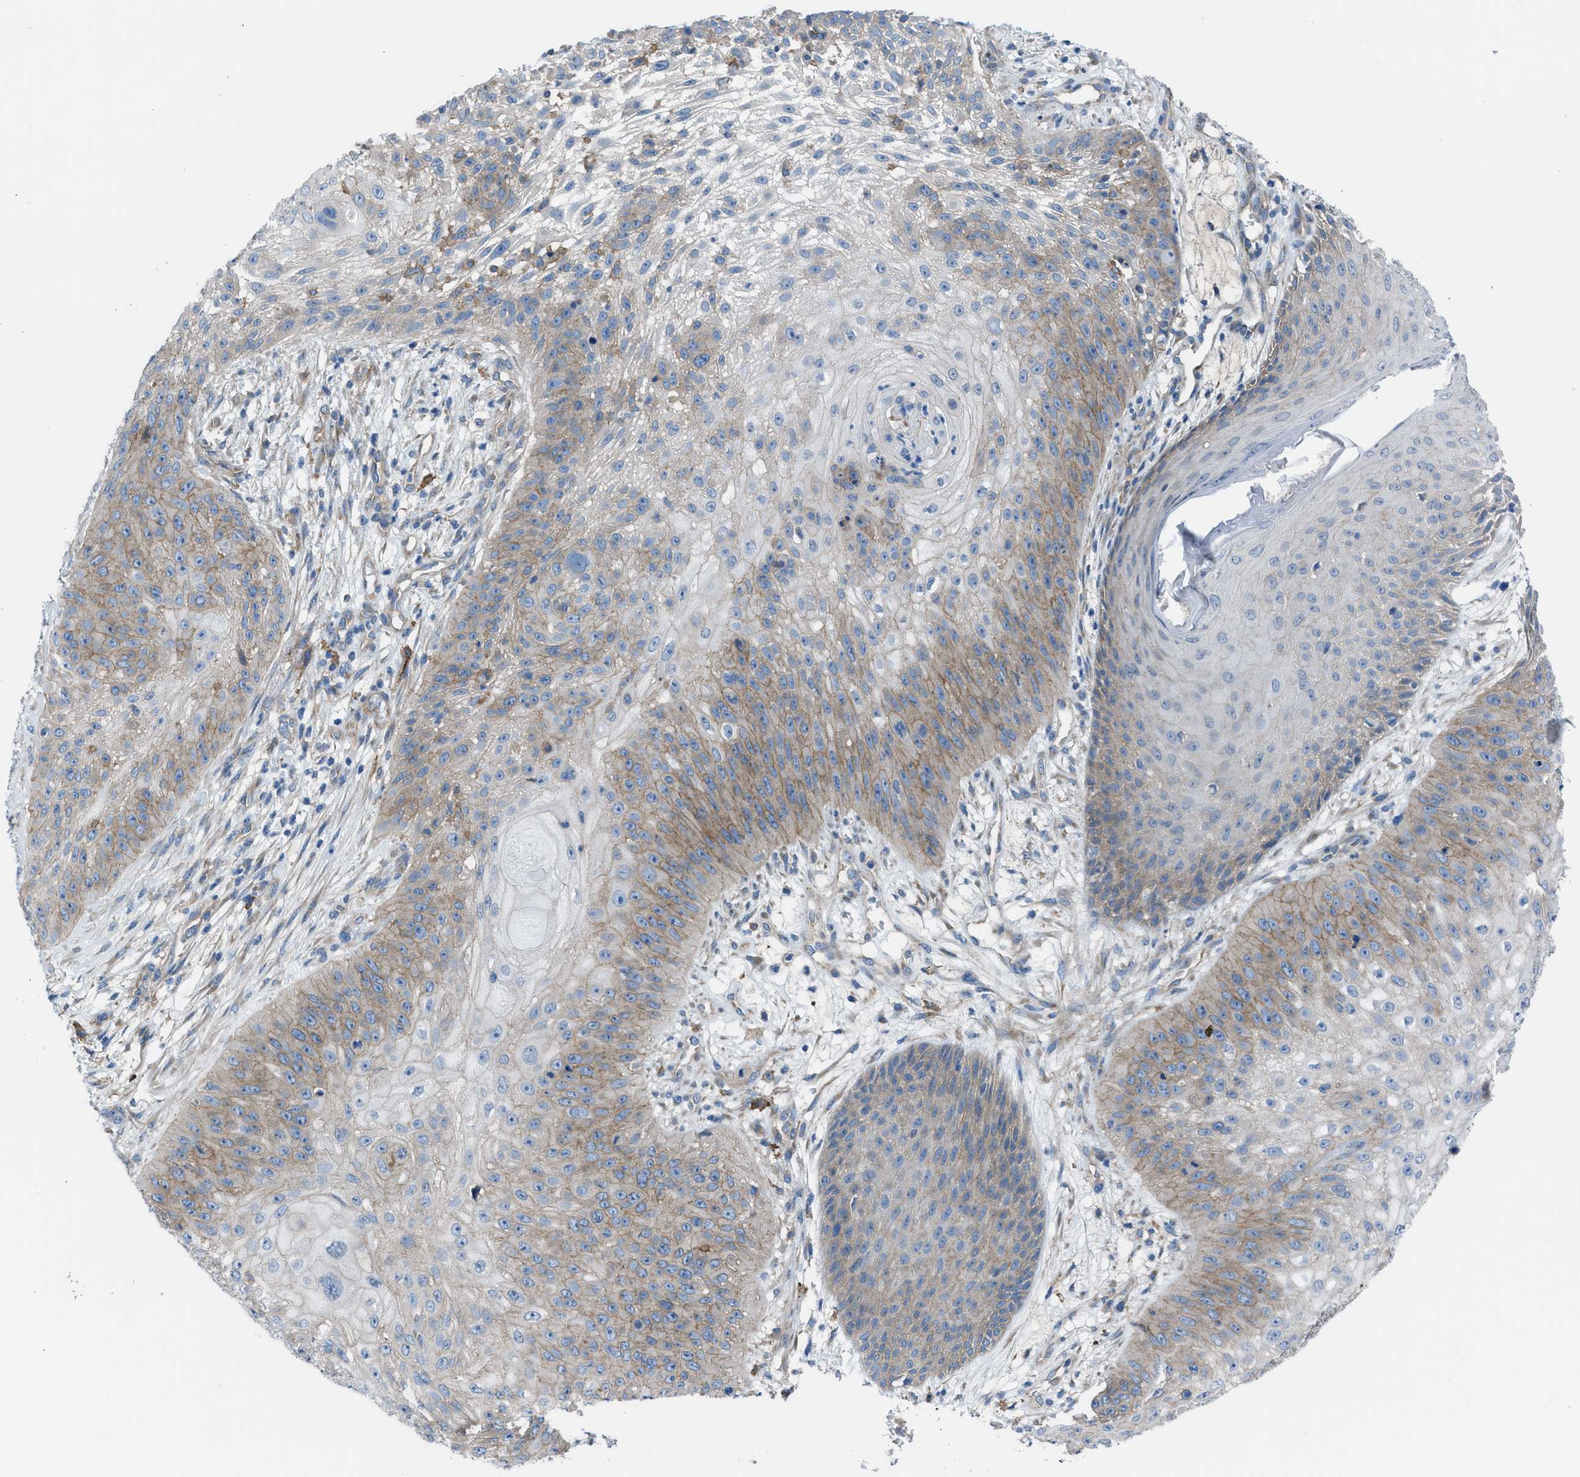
{"staining": {"intensity": "moderate", "quantity": ">75%", "location": "cytoplasmic/membranous"}, "tissue": "skin cancer", "cell_type": "Tumor cells", "image_type": "cancer", "snomed": [{"axis": "morphology", "description": "Squamous cell carcinoma, NOS"}, {"axis": "topography", "description": "Skin"}], "caption": "Immunohistochemical staining of skin squamous cell carcinoma displays moderate cytoplasmic/membranous protein staining in approximately >75% of tumor cells.", "gene": "EGFR", "patient": {"sex": "female", "age": 80}}